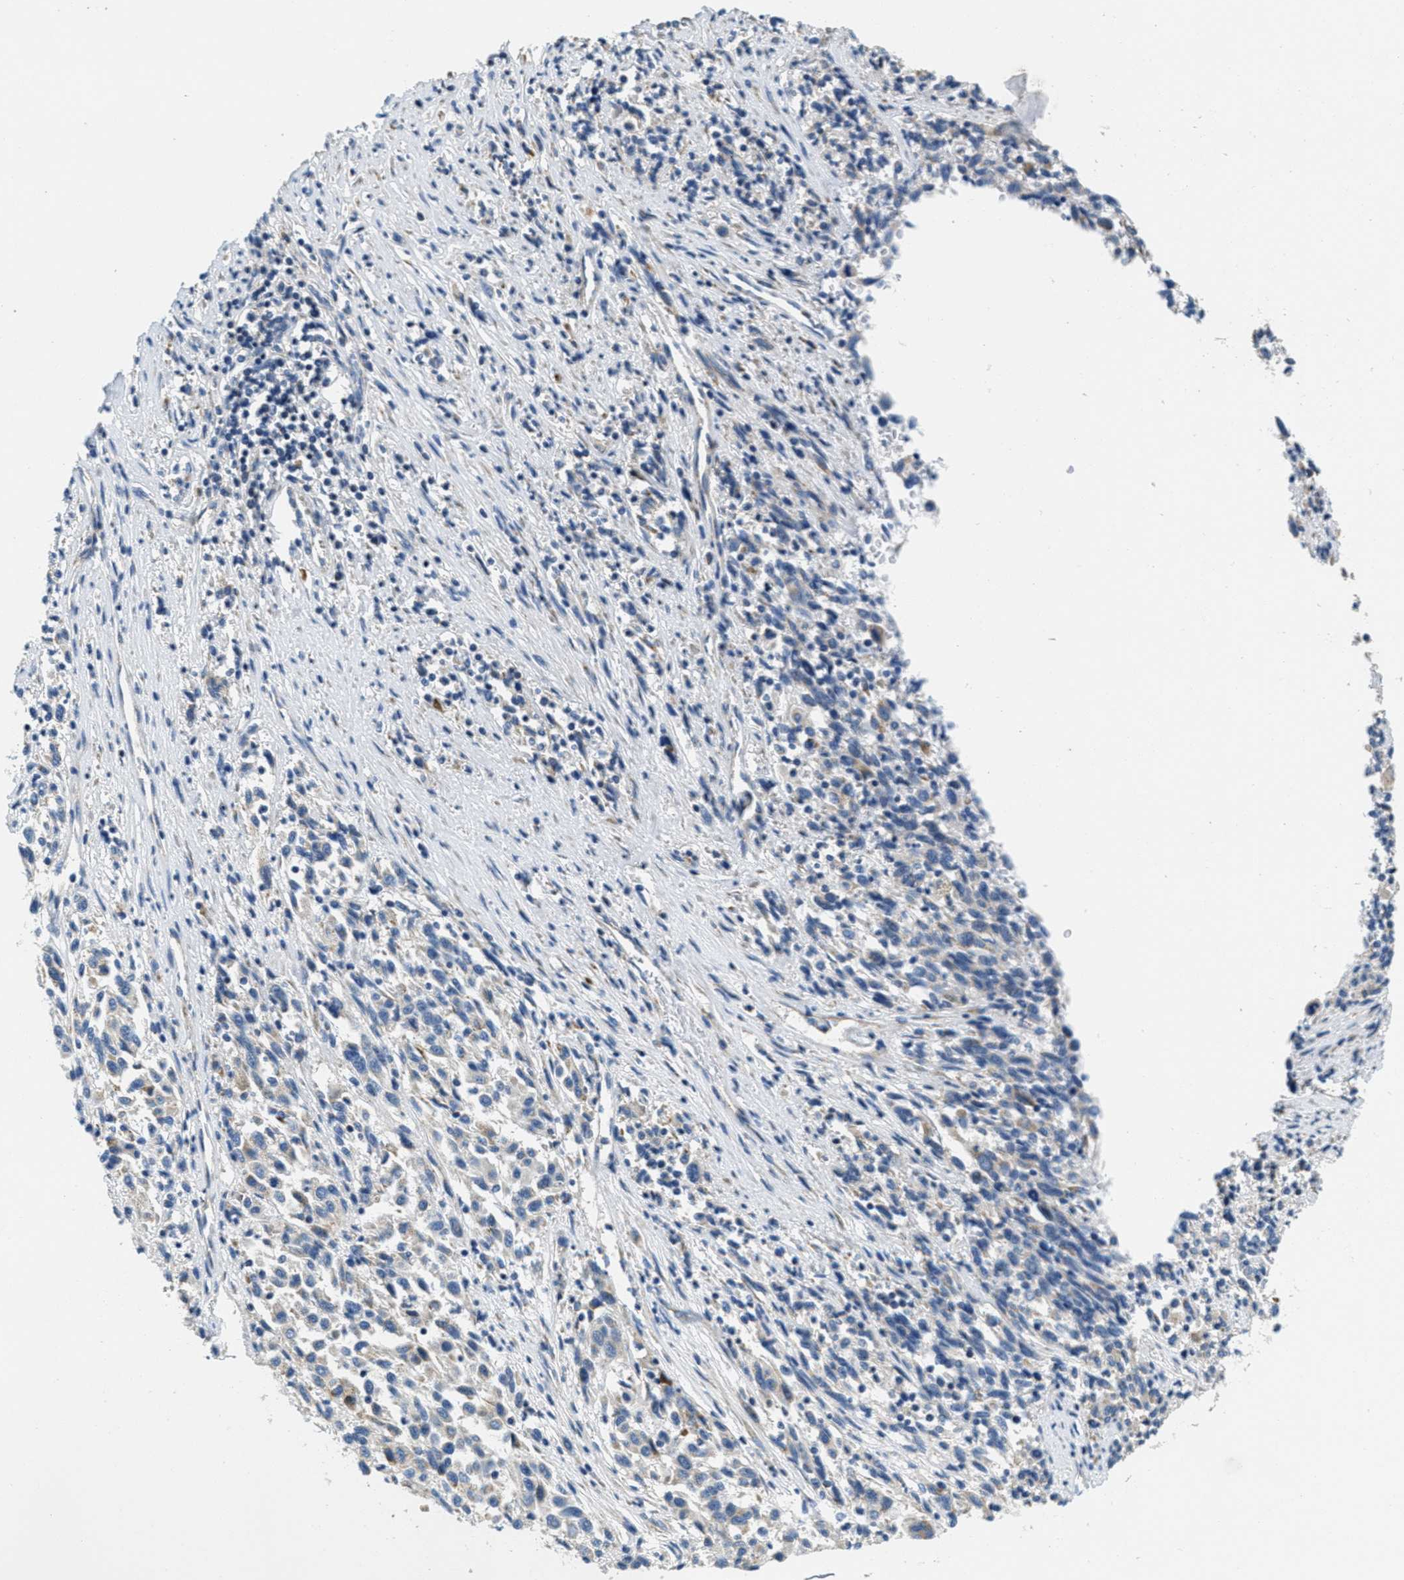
{"staining": {"intensity": "negative", "quantity": "none", "location": "none"}, "tissue": "melanoma", "cell_type": "Tumor cells", "image_type": "cancer", "snomed": [{"axis": "morphology", "description": "Malignant melanoma, Metastatic site"}, {"axis": "topography", "description": "Lymph node"}], "caption": "The IHC image has no significant staining in tumor cells of melanoma tissue.", "gene": "CA4", "patient": {"sex": "male", "age": 61}}